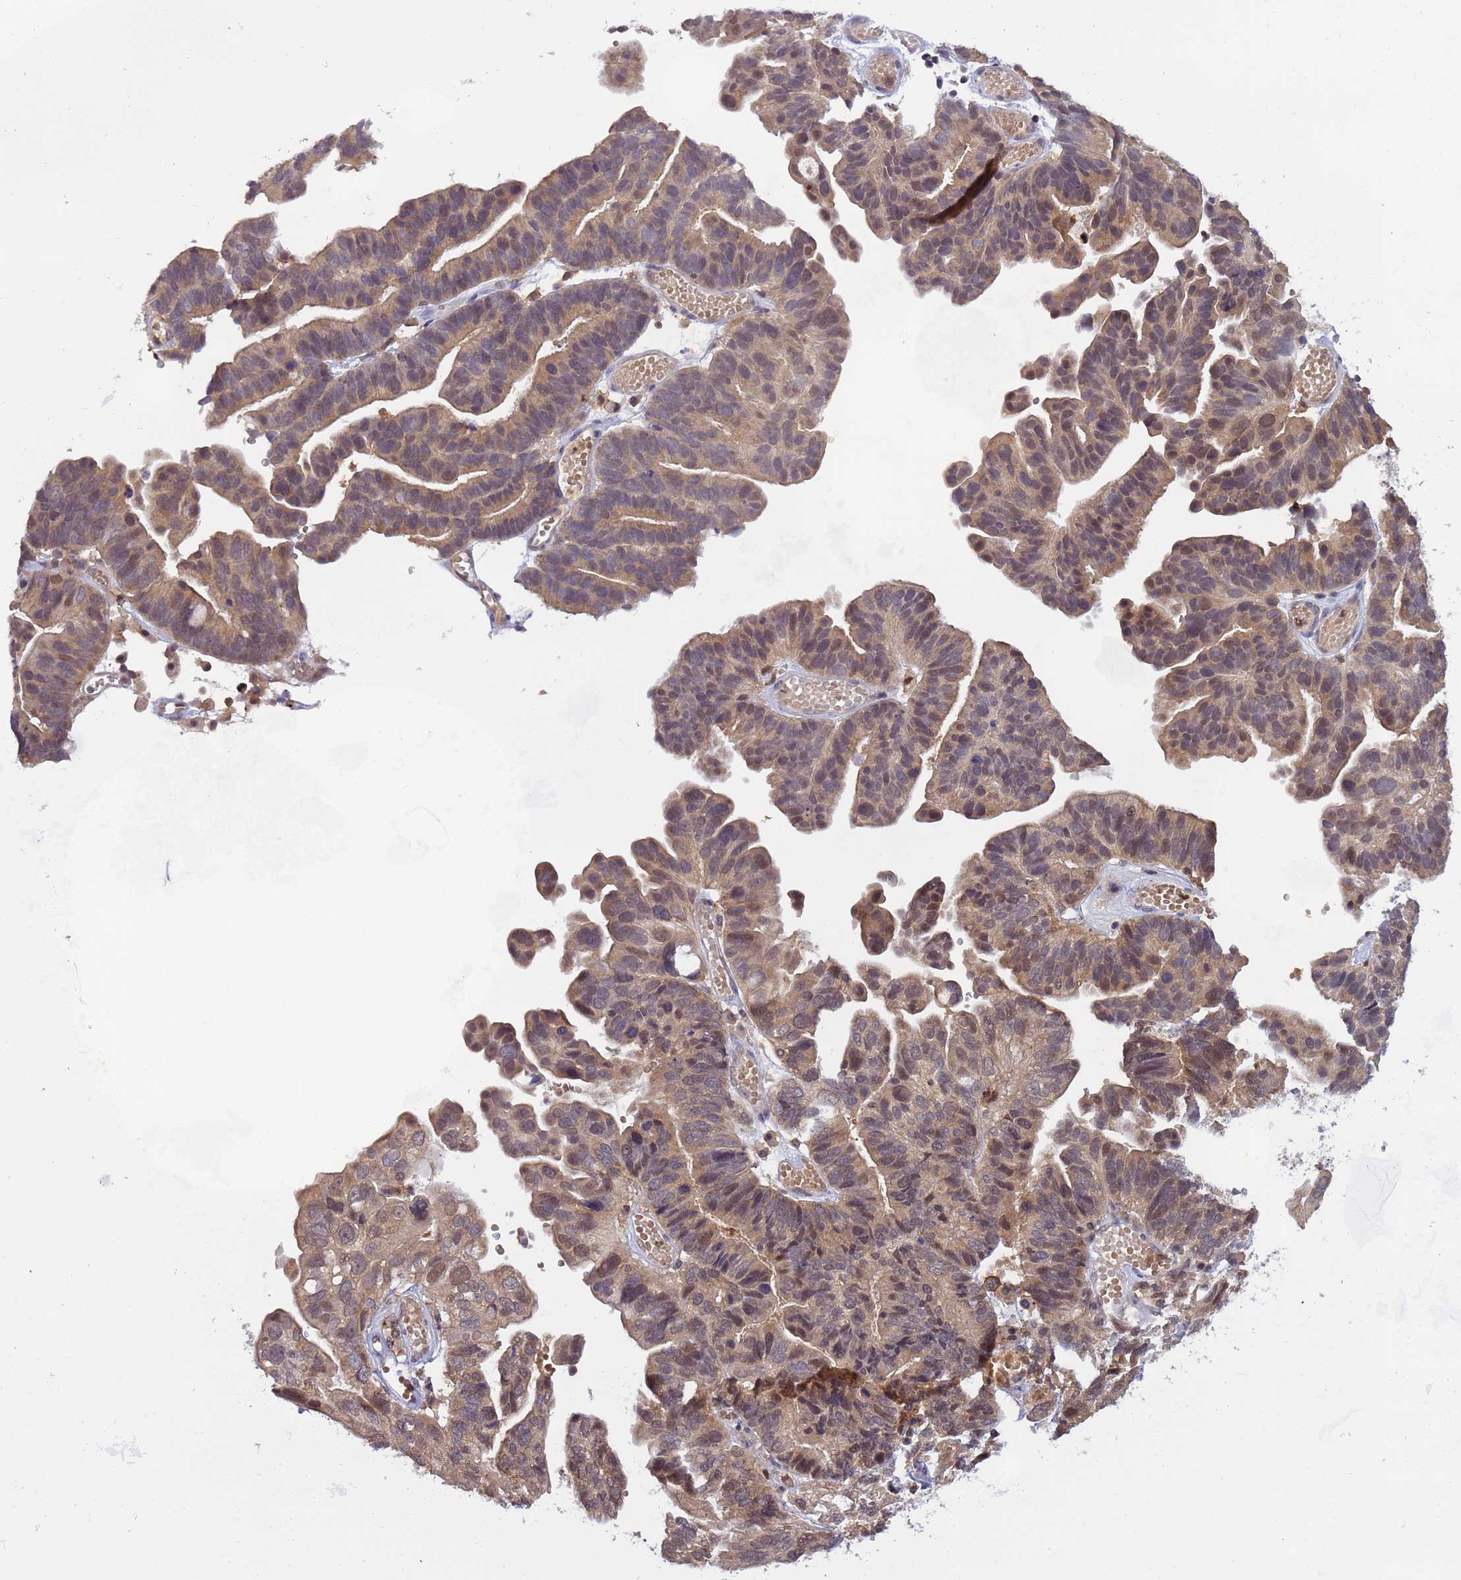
{"staining": {"intensity": "weak", "quantity": "25%-75%", "location": "cytoplasmic/membranous,nuclear"}, "tissue": "ovarian cancer", "cell_type": "Tumor cells", "image_type": "cancer", "snomed": [{"axis": "morphology", "description": "Cystadenocarcinoma, serous, NOS"}, {"axis": "topography", "description": "Ovary"}], "caption": "This photomicrograph shows ovarian cancer stained with IHC to label a protein in brown. The cytoplasmic/membranous and nuclear of tumor cells show weak positivity for the protein. Nuclei are counter-stained blue.", "gene": "CD53", "patient": {"sex": "female", "age": 56}}